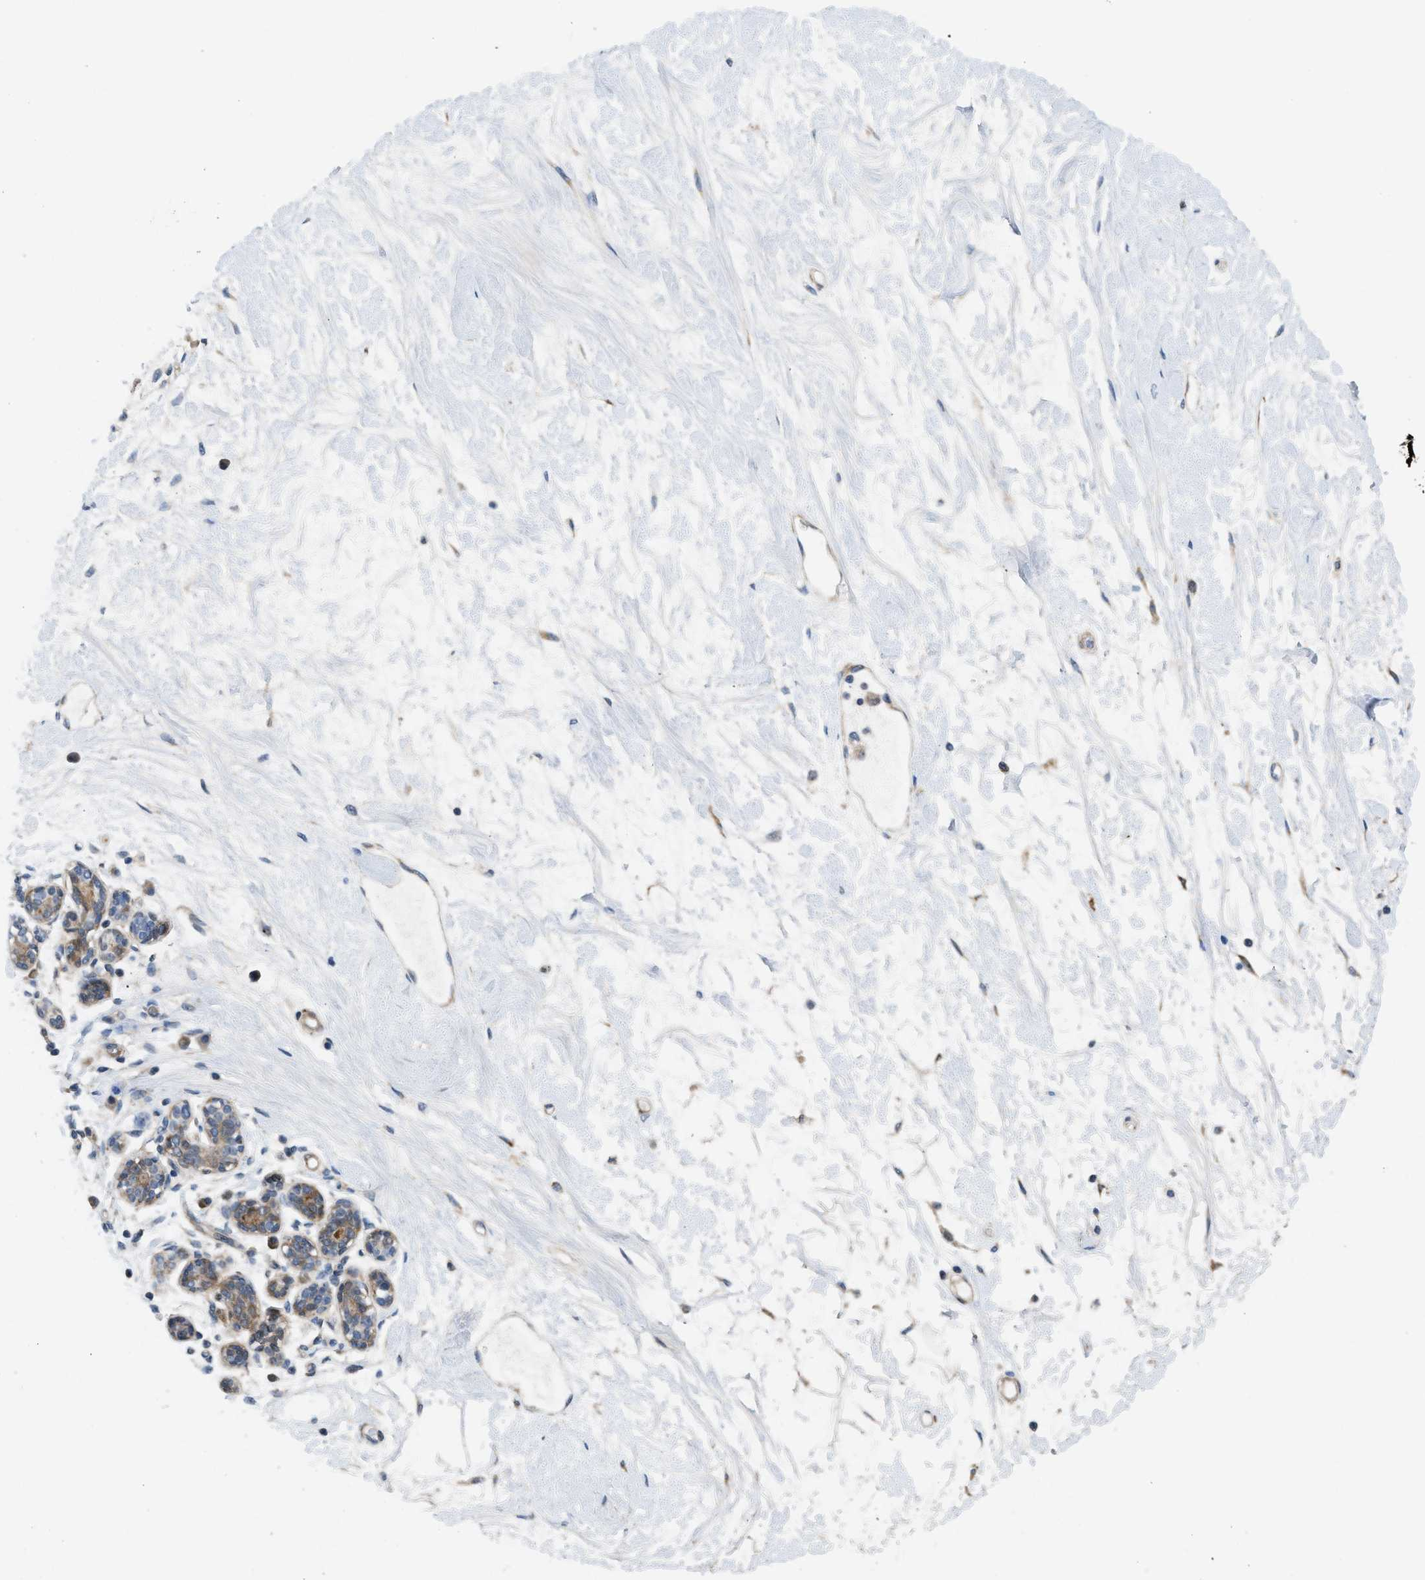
{"staining": {"intensity": "weak", "quantity": "25%-75%", "location": "cytoplasmic/membranous"}, "tissue": "breast", "cell_type": "Adipocytes", "image_type": "normal", "snomed": [{"axis": "morphology", "description": "Normal tissue, NOS"}, {"axis": "morphology", "description": "Lobular carcinoma"}, {"axis": "topography", "description": "Breast"}], "caption": "Benign breast displays weak cytoplasmic/membranous expression in approximately 25%-75% of adipocytes (IHC, brightfield microscopy, high magnification)..", "gene": "ZNF599", "patient": {"sex": "female", "age": 59}}